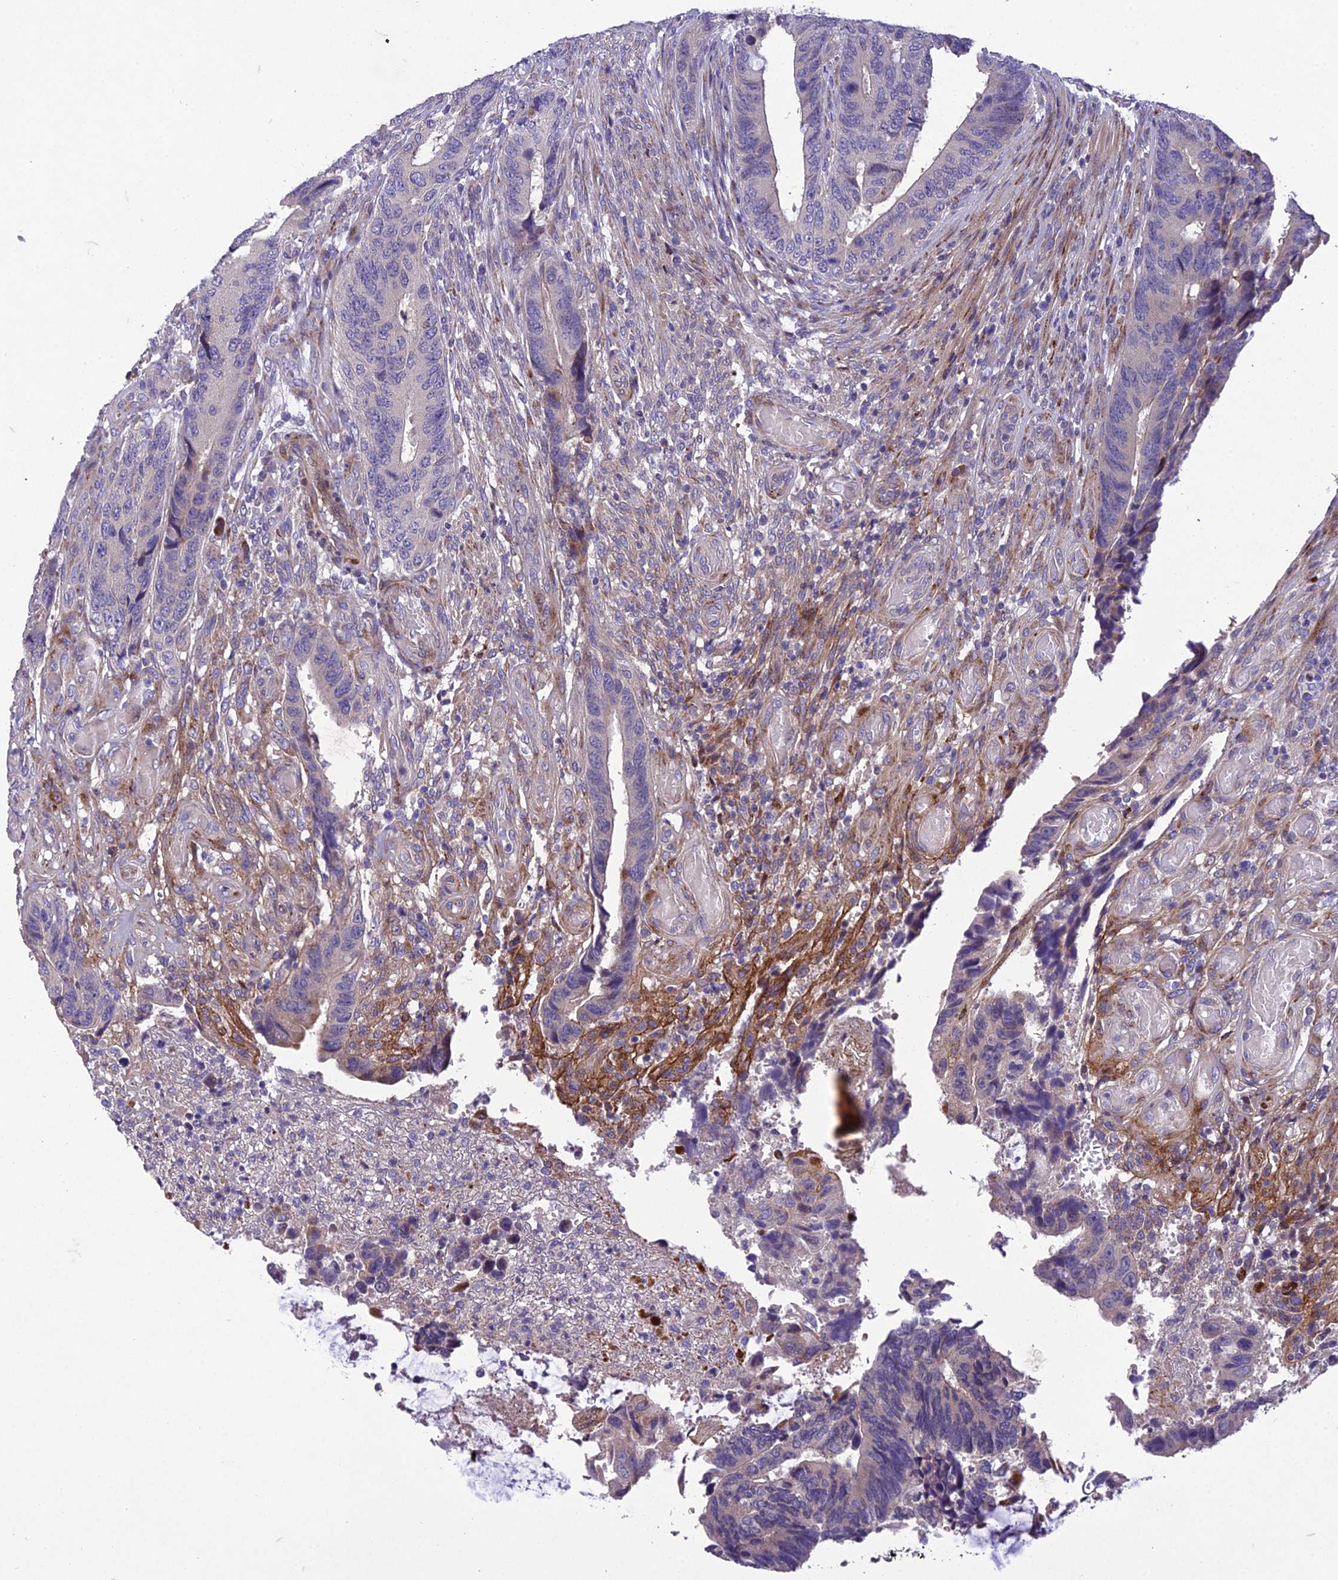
{"staining": {"intensity": "negative", "quantity": "none", "location": "none"}, "tissue": "colorectal cancer", "cell_type": "Tumor cells", "image_type": "cancer", "snomed": [{"axis": "morphology", "description": "Adenocarcinoma, NOS"}, {"axis": "topography", "description": "Colon"}], "caption": "DAB (3,3'-diaminobenzidine) immunohistochemical staining of human colorectal cancer shows no significant positivity in tumor cells.", "gene": "ADIPOR2", "patient": {"sex": "male", "age": 87}}